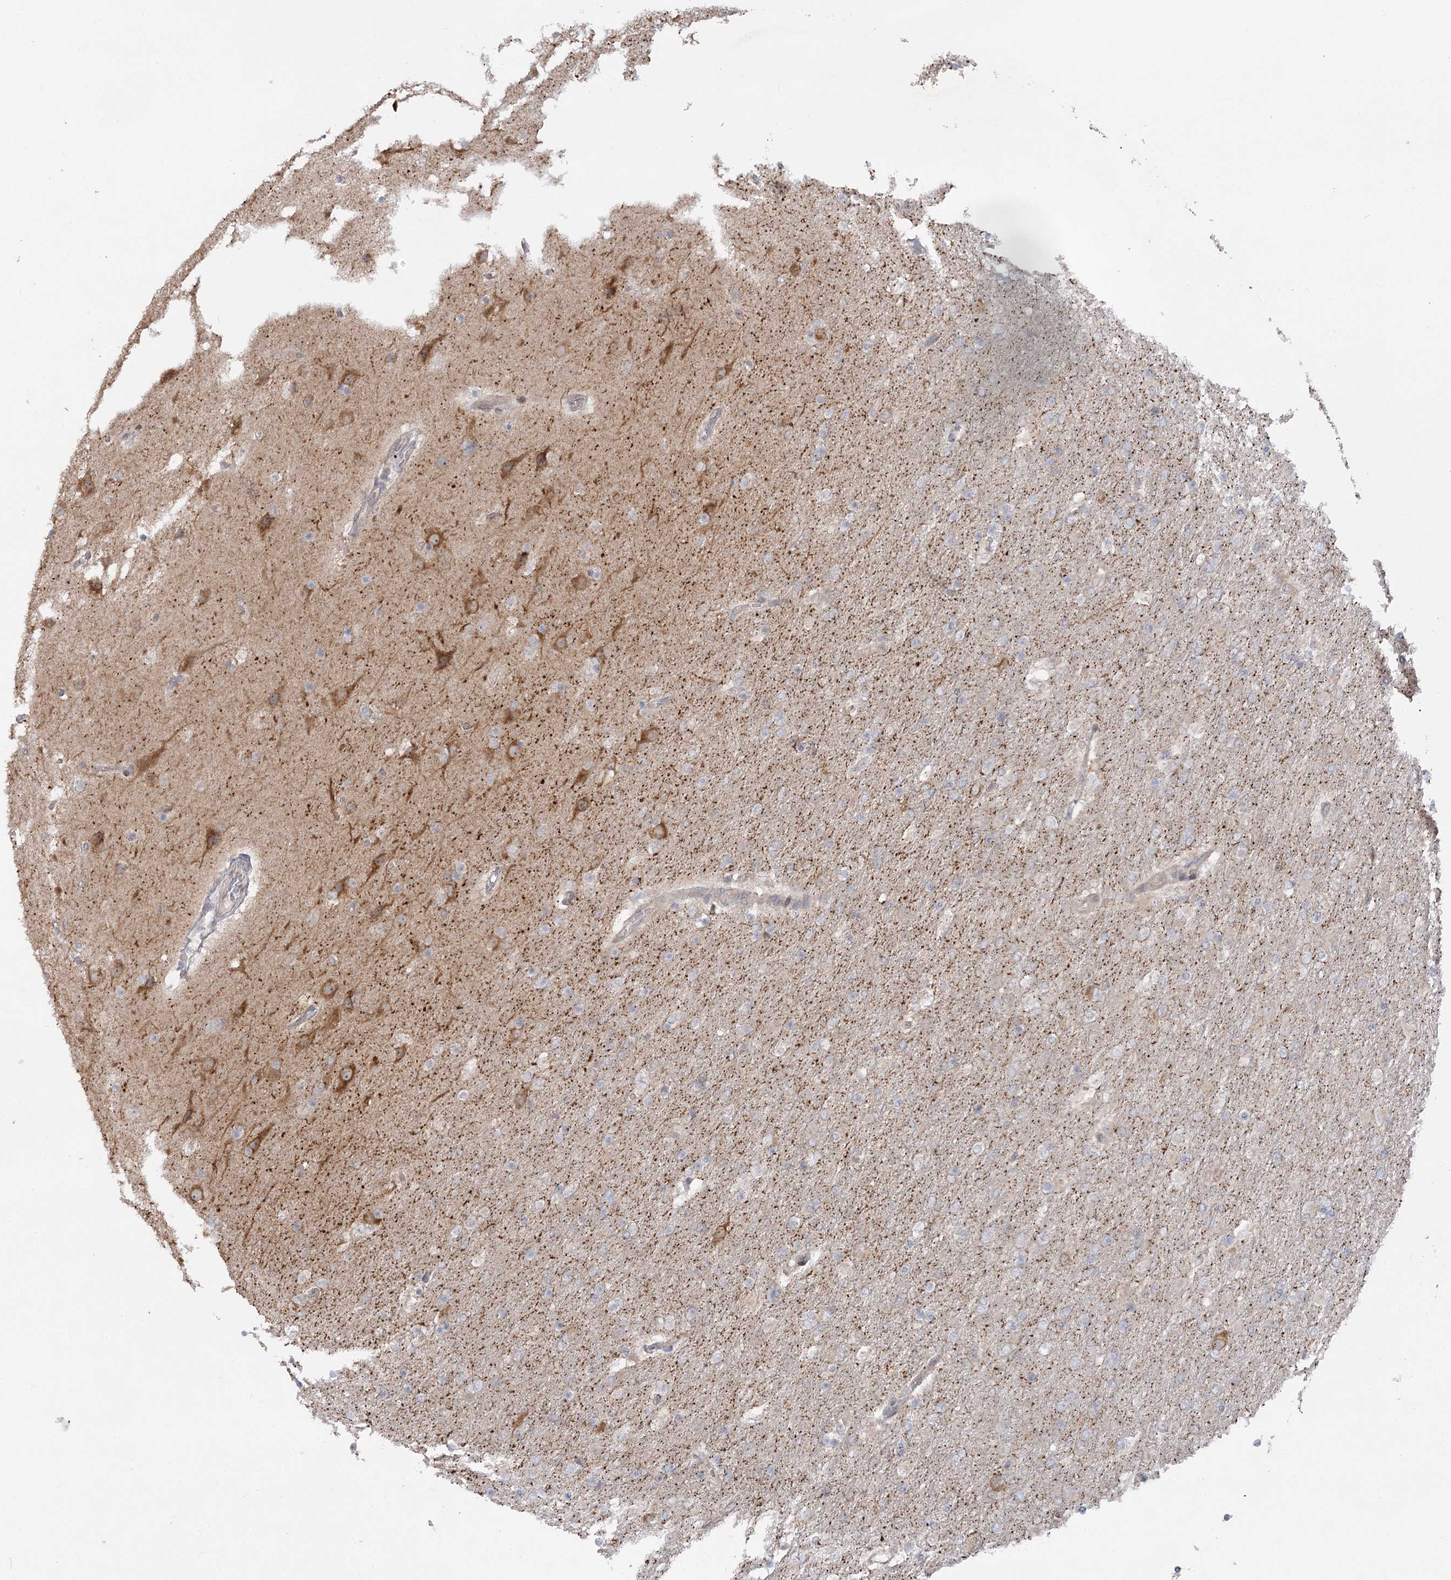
{"staining": {"intensity": "negative", "quantity": "none", "location": "none"}, "tissue": "glioma", "cell_type": "Tumor cells", "image_type": "cancer", "snomed": [{"axis": "morphology", "description": "Glioma, malignant, High grade"}, {"axis": "topography", "description": "Cerebral cortex"}], "caption": "An IHC image of glioma is shown. There is no staining in tumor cells of glioma. Nuclei are stained in blue.", "gene": "SYTL1", "patient": {"sex": "female", "age": 36}}